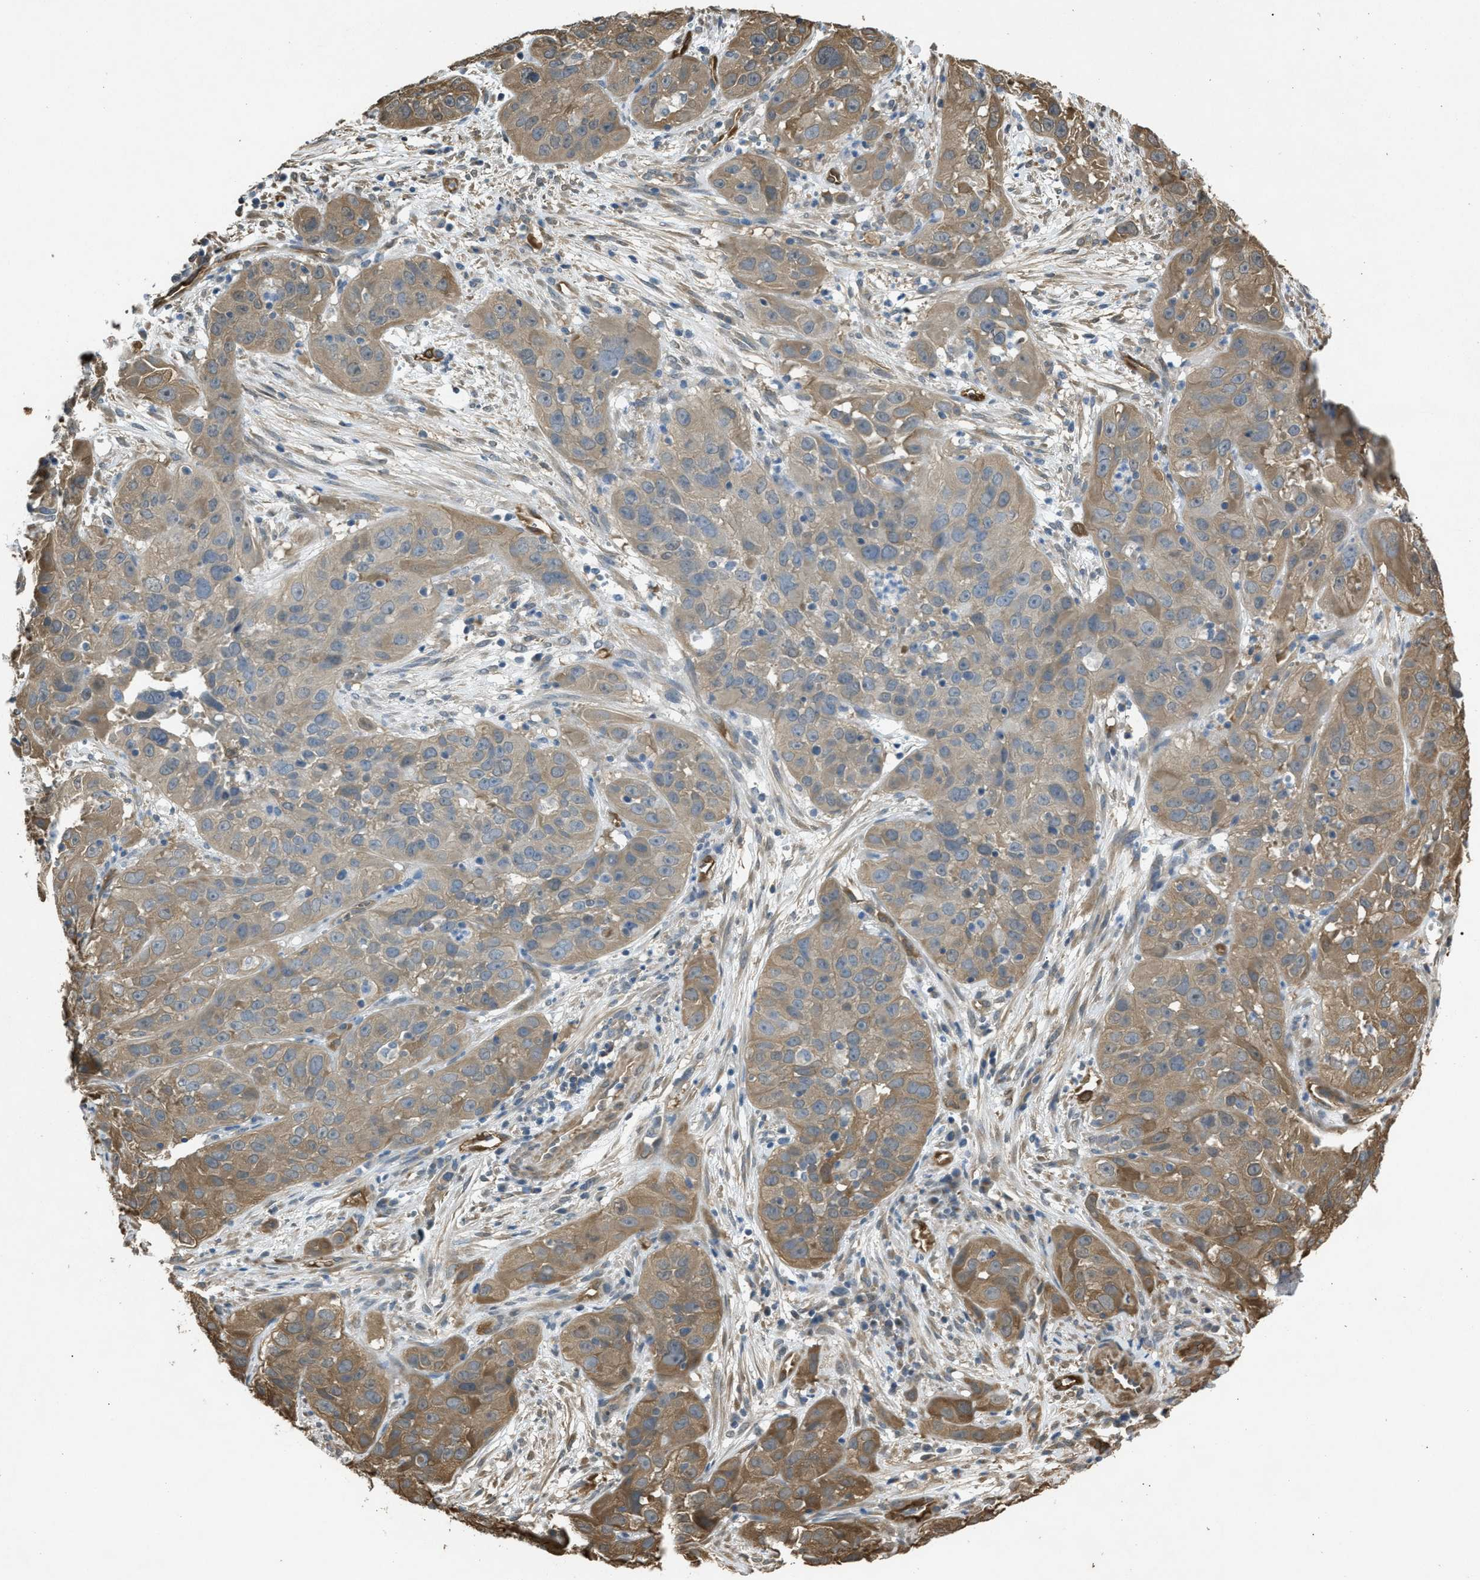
{"staining": {"intensity": "moderate", "quantity": "25%-75%", "location": "cytoplasmic/membranous"}, "tissue": "cervical cancer", "cell_type": "Tumor cells", "image_type": "cancer", "snomed": [{"axis": "morphology", "description": "Squamous cell carcinoma, NOS"}, {"axis": "topography", "description": "Cervix"}], "caption": "Protein analysis of cervical cancer (squamous cell carcinoma) tissue shows moderate cytoplasmic/membranous staining in about 25%-75% of tumor cells.", "gene": "BAG3", "patient": {"sex": "female", "age": 32}}